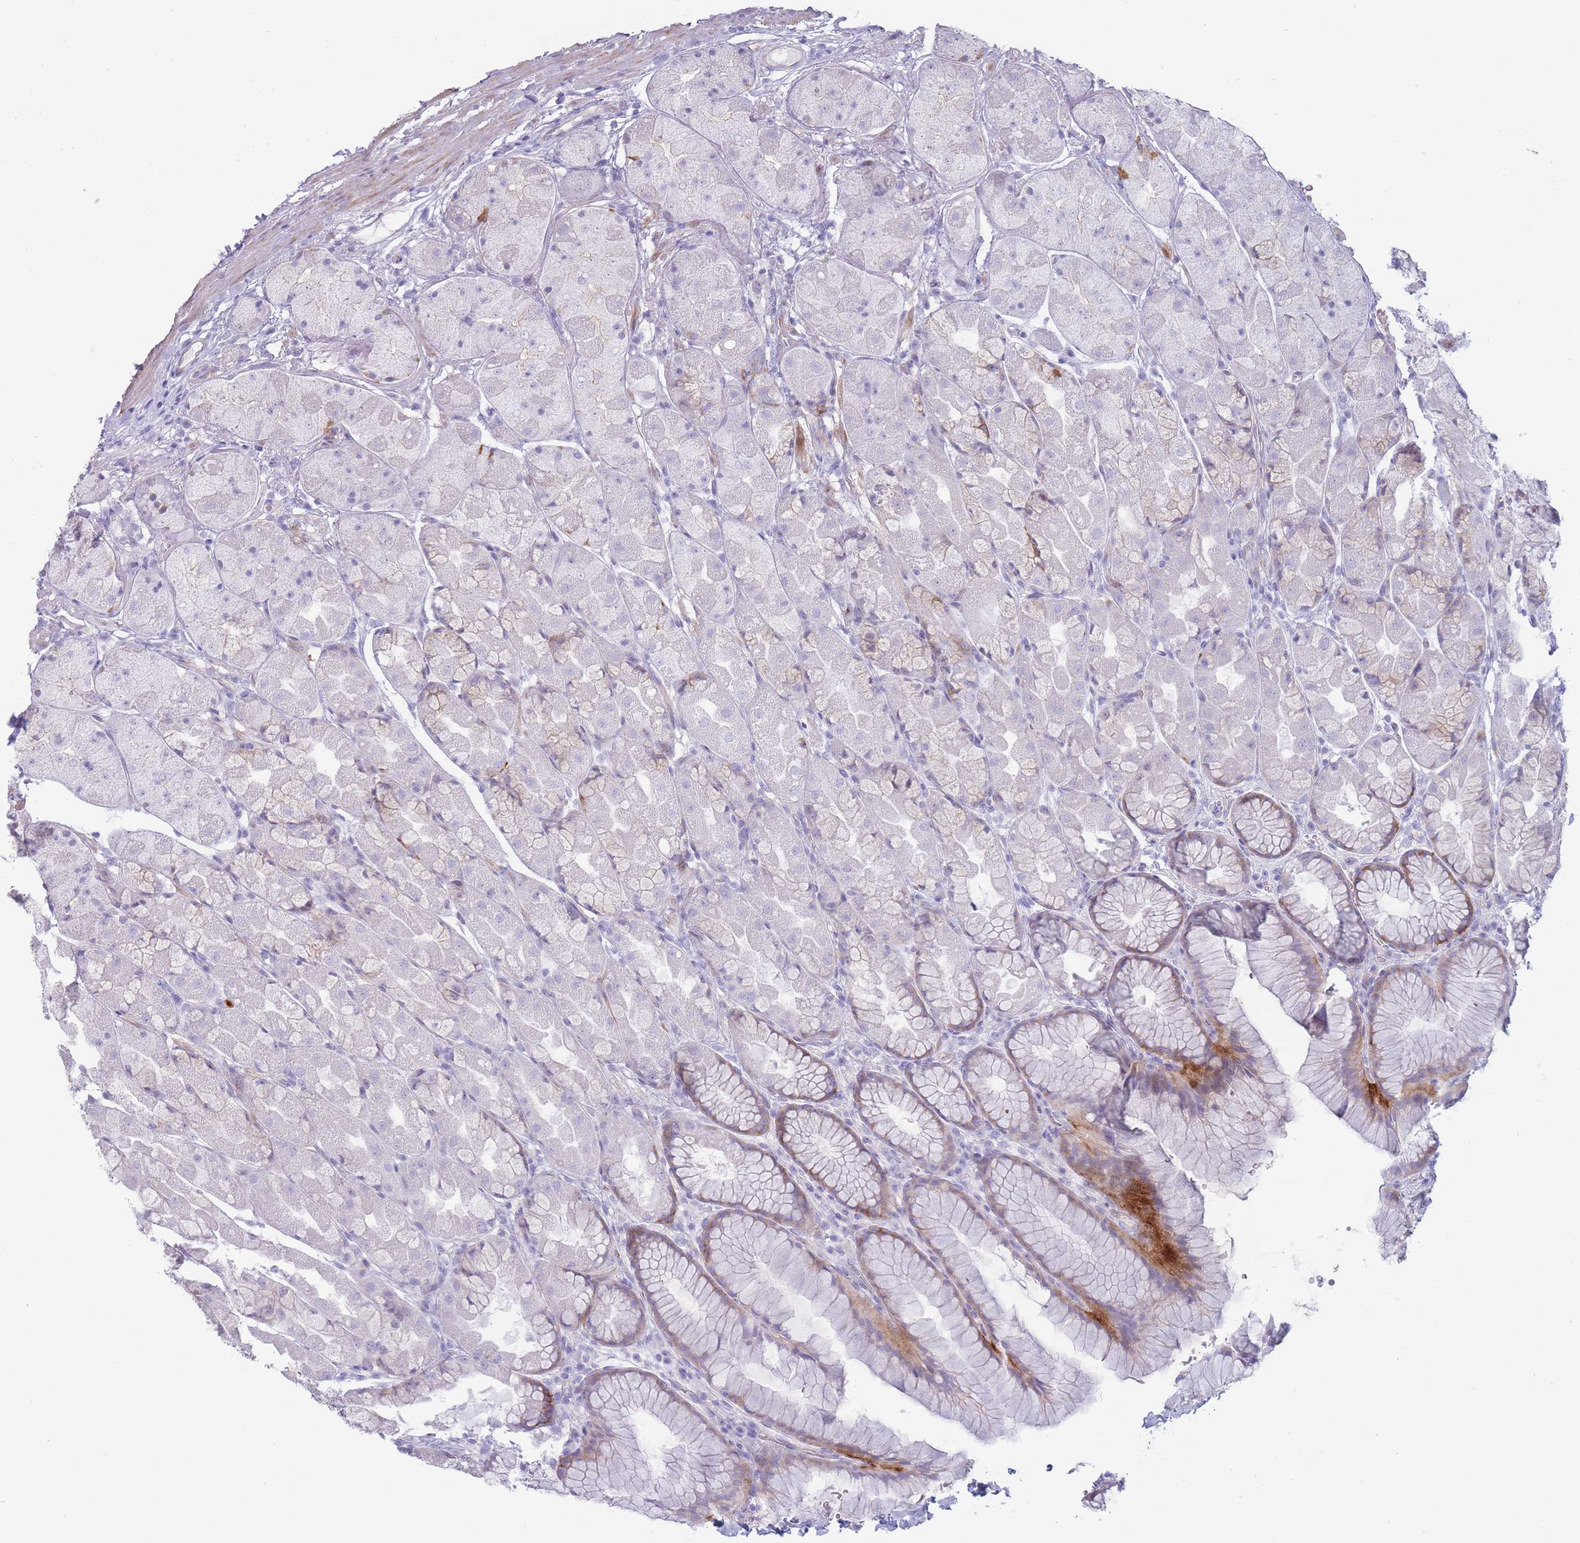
{"staining": {"intensity": "moderate", "quantity": "<25%", "location": "cytoplasmic/membranous"}, "tissue": "stomach", "cell_type": "Glandular cells", "image_type": "normal", "snomed": [{"axis": "morphology", "description": "Normal tissue, NOS"}, {"axis": "topography", "description": "Stomach"}], "caption": "The micrograph displays a brown stain indicating the presence of a protein in the cytoplasmic/membranous of glandular cells in stomach.", "gene": "UTP14A", "patient": {"sex": "male", "age": 57}}